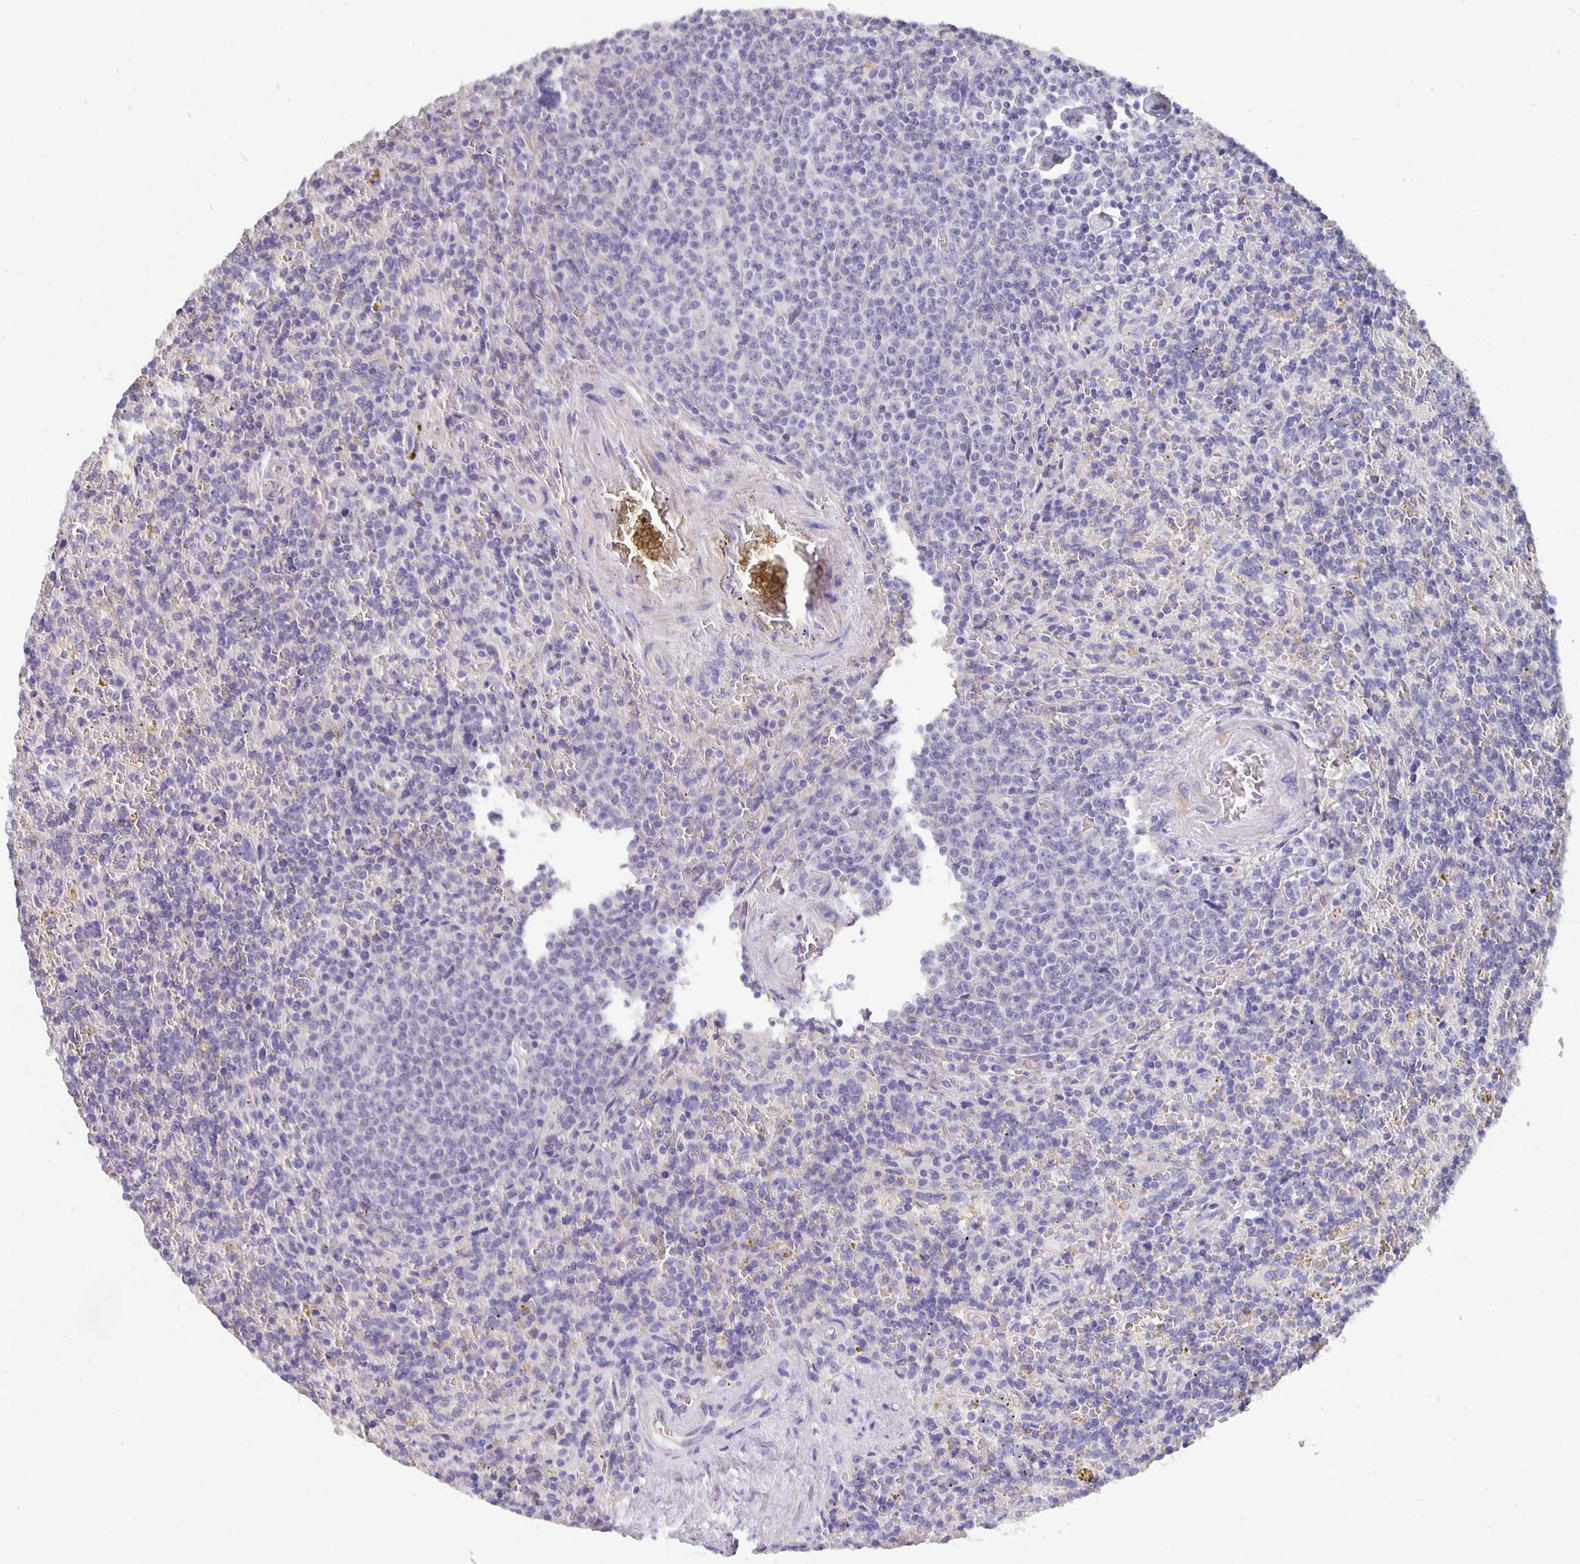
{"staining": {"intensity": "negative", "quantity": "none", "location": "none"}, "tissue": "lymphoma", "cell_type": "Tumor cells", "image_type": "cancer", "snomed": [{"axis": "morphology", "description": "Malignant lymphoma, non-Hodgkin's type, Low grade"}, {"axis": "topography", "description": "Spleen"}], "caption": "Tumor cells show no significant protein staining in lymphoma. The staining was performed using DAB (3,3'-diaminobenzidine) to visualize the protein expression in brown, while the nuclei were stained in blue with hematoxylin (Magnification: 20x).", "gene": "CFAP74", "patient": {"sex": "male", "age": 67}}